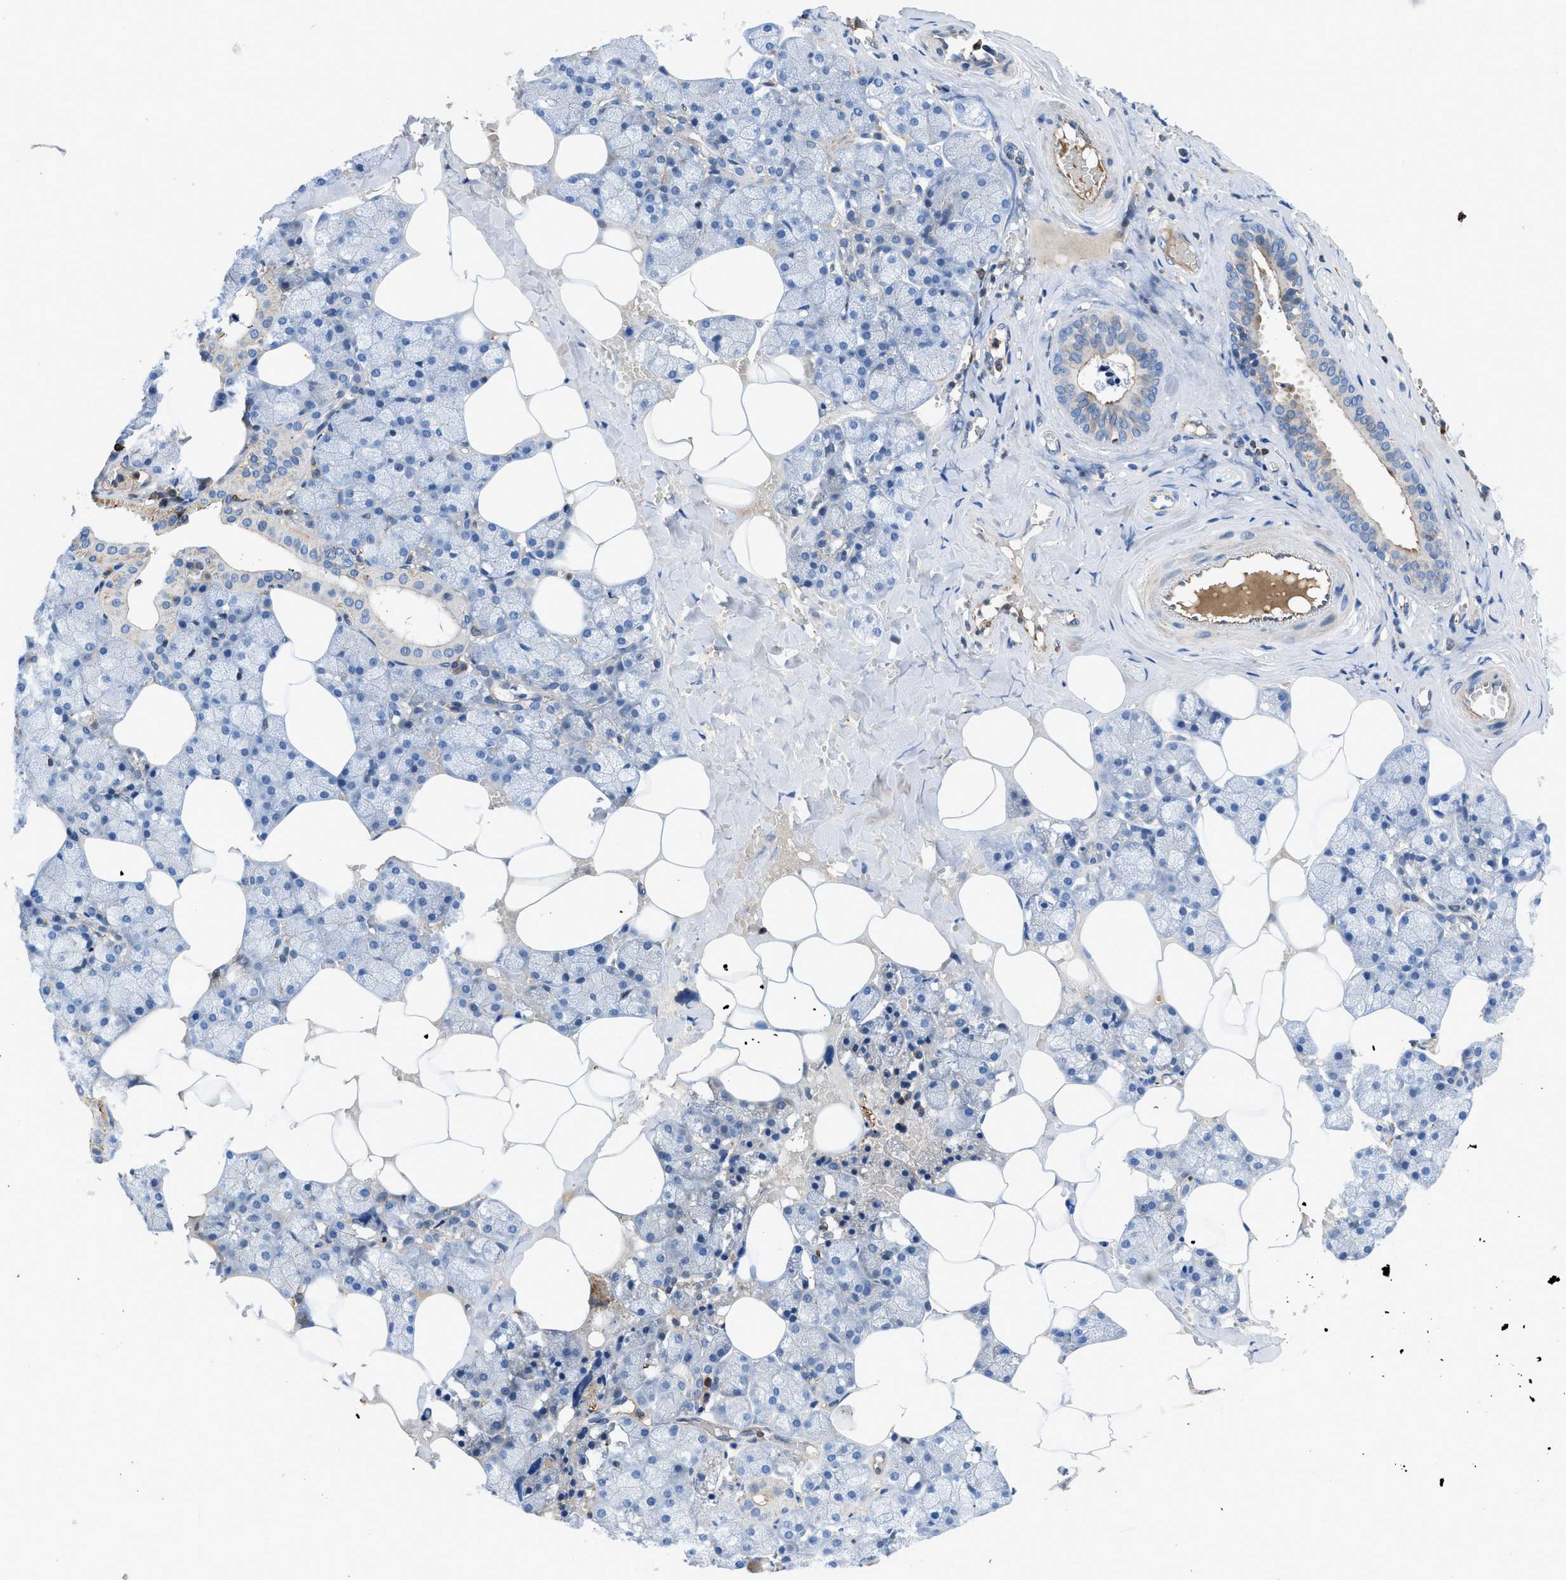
{"staining": {"intensity": "strong", "quantity": "<25%", "location": "cytoplasmic/membranous"}, "tissue": "salivary gland", "cell_type": "Glandular cells", "image_type": "normal", "snomed": [{"axis": "morphology", "description": "Normal tissue, NOS"}, {"axis": "topography", "description": "Salivary gland"}], "caption": "Immunohistochemical staining of normal salivary gland demonstrates <25% levels of strong cytoplasmic/membranous protein staining in approximately <25% of glandular cells. The staining was performed using DAB (3,3'-diaminobenzidine) to visualize the protein expression in brown, while the nuclei were stained in blue with hematoxylin (Magnification: 20x).", "gene": "ATP6V0D1", "patient": {"sex": "male", "age": 62}}